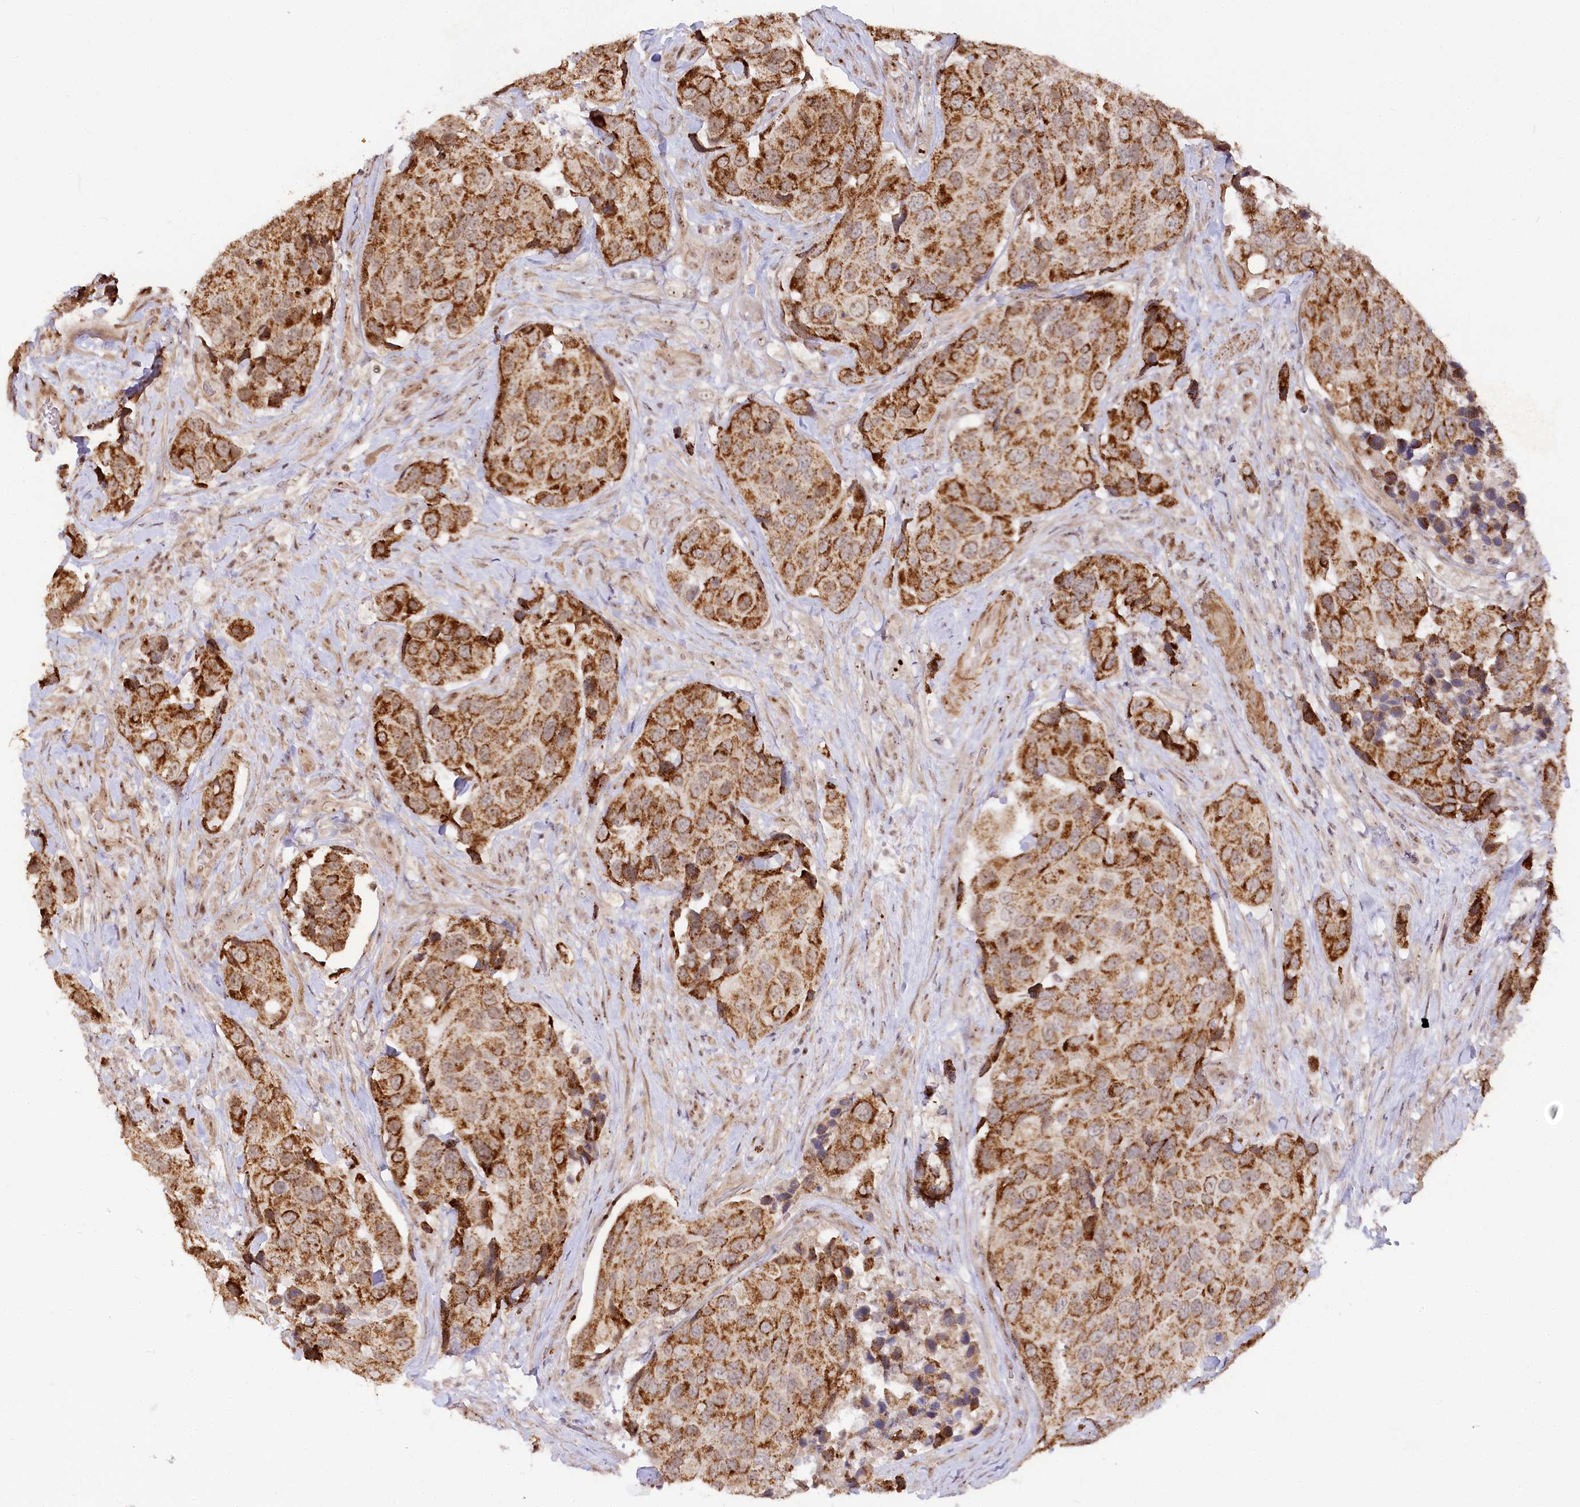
{"staining": {"intensity": "strong", "quantity": ">75%", "location": "cytoplasmic/membranous"}, "tissue": "urothelial cancer", "cell_type": "Tumor cells", "image_type": "cancer", "snomed": [{"axis": "morphology", "description": "Urothelial carcinoma, High grade"}, {"axis": "topography", "description": "Urinary bladder"}], "caption": "Brown immunohistochemical staining in high-grade urothelial carcinoma shows strong cytoplasmic/membranous positivity in about >75% of tumor cells.", "gene": "GNL3L", "patient": {"sex": "male", "age": 74}}